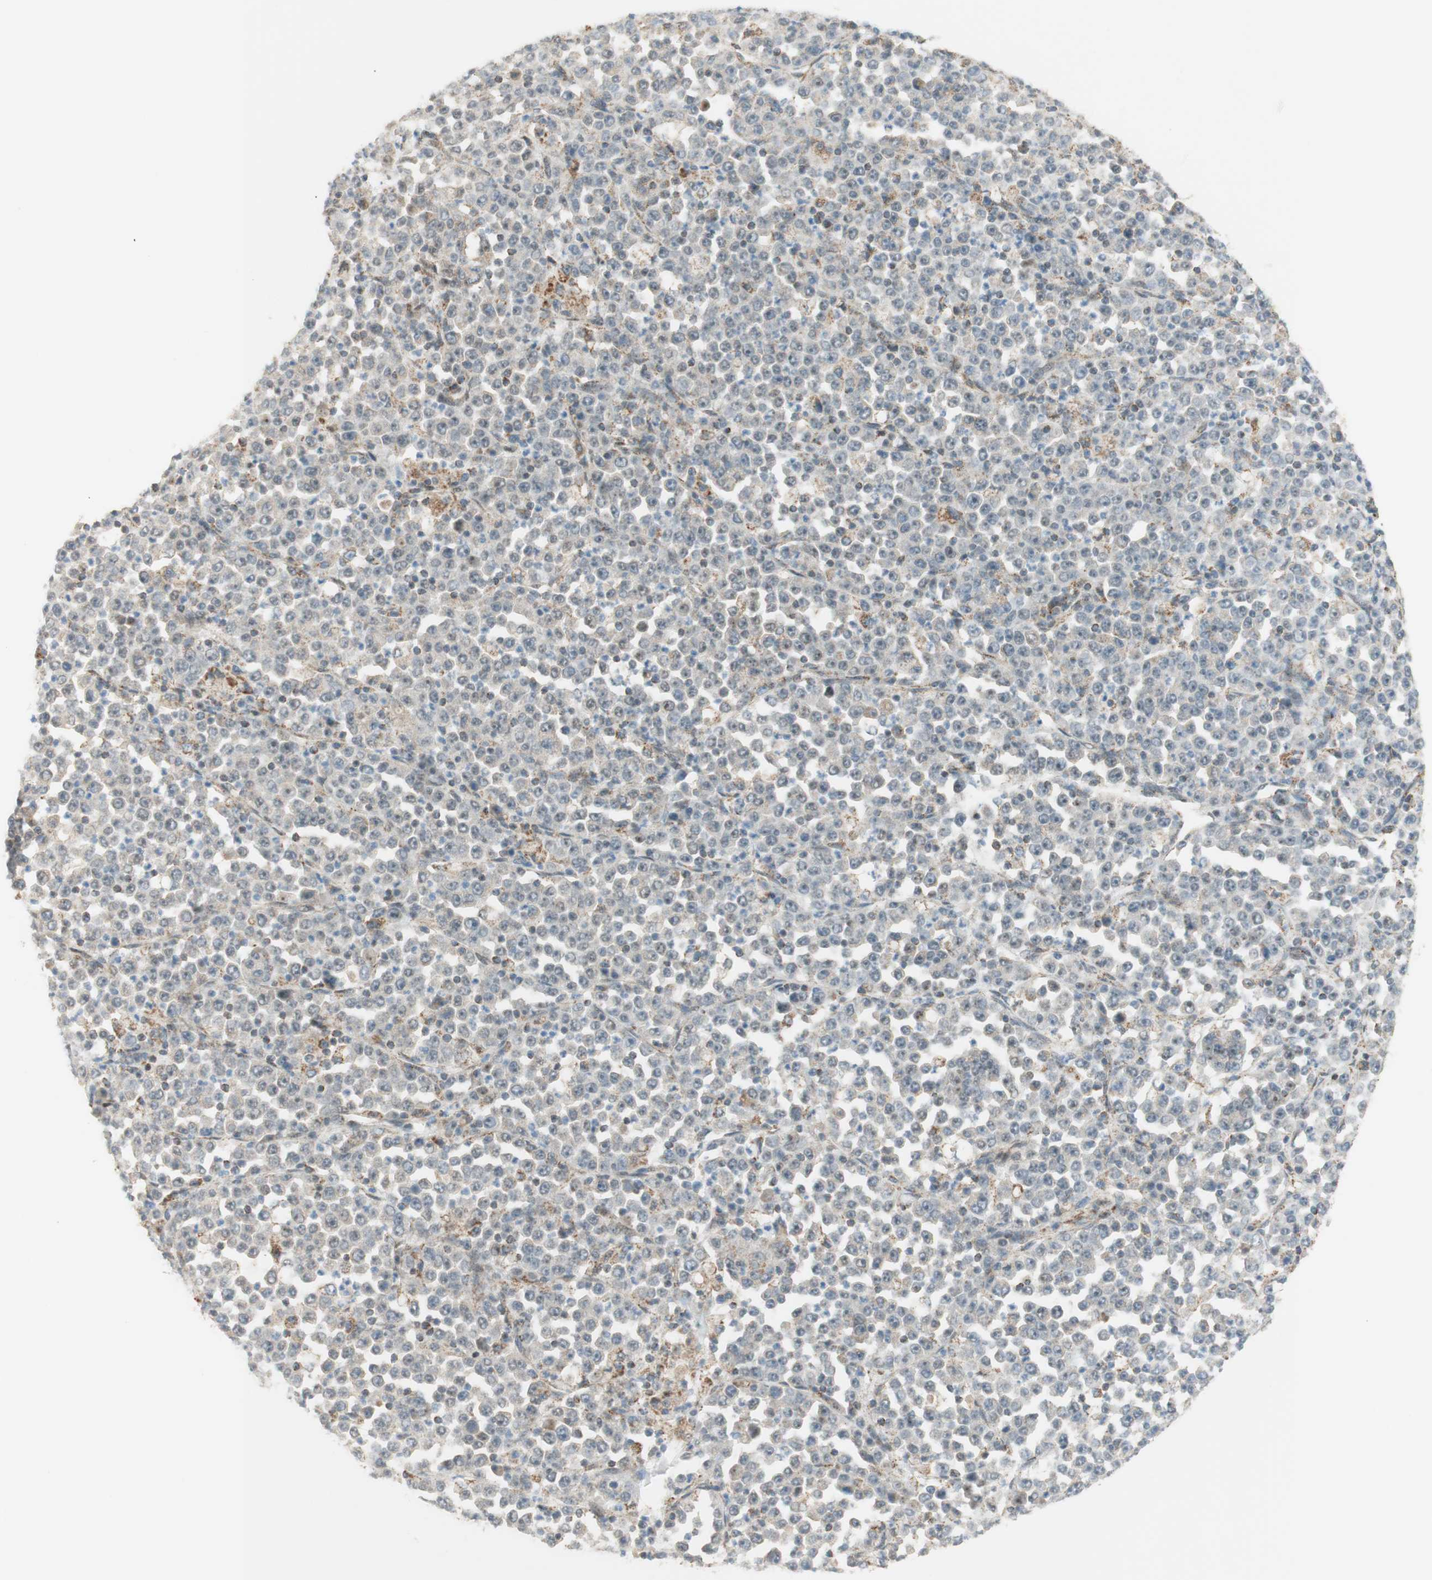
{"staining": {"intensity": "negative", "quantity": "none", "location": "none"}, "tissue": "stomach cancer", "cell_type": "Tumor cells", "image_type": "cancer", "snomed": [{"axis": "morphology", "description": "Normal tissue, NOS"}, {"axis": "morphology", "description": "Adenocarcinoma, NOS"}, {"axis": "topography", "description": "Stomach, upper"}, {"axis": "topography", "description": "Stomach"}], "caption": "Tumor cells are negative for protein expression in human stomach adenocarcinoma. Brightfield microscopy of immunohistochemistry stained with DAB (brown) and hematoxylin (blue), captured at high magnification.", "gene": "ZNF782", "patient": {"sex": "male", "age": 59}}